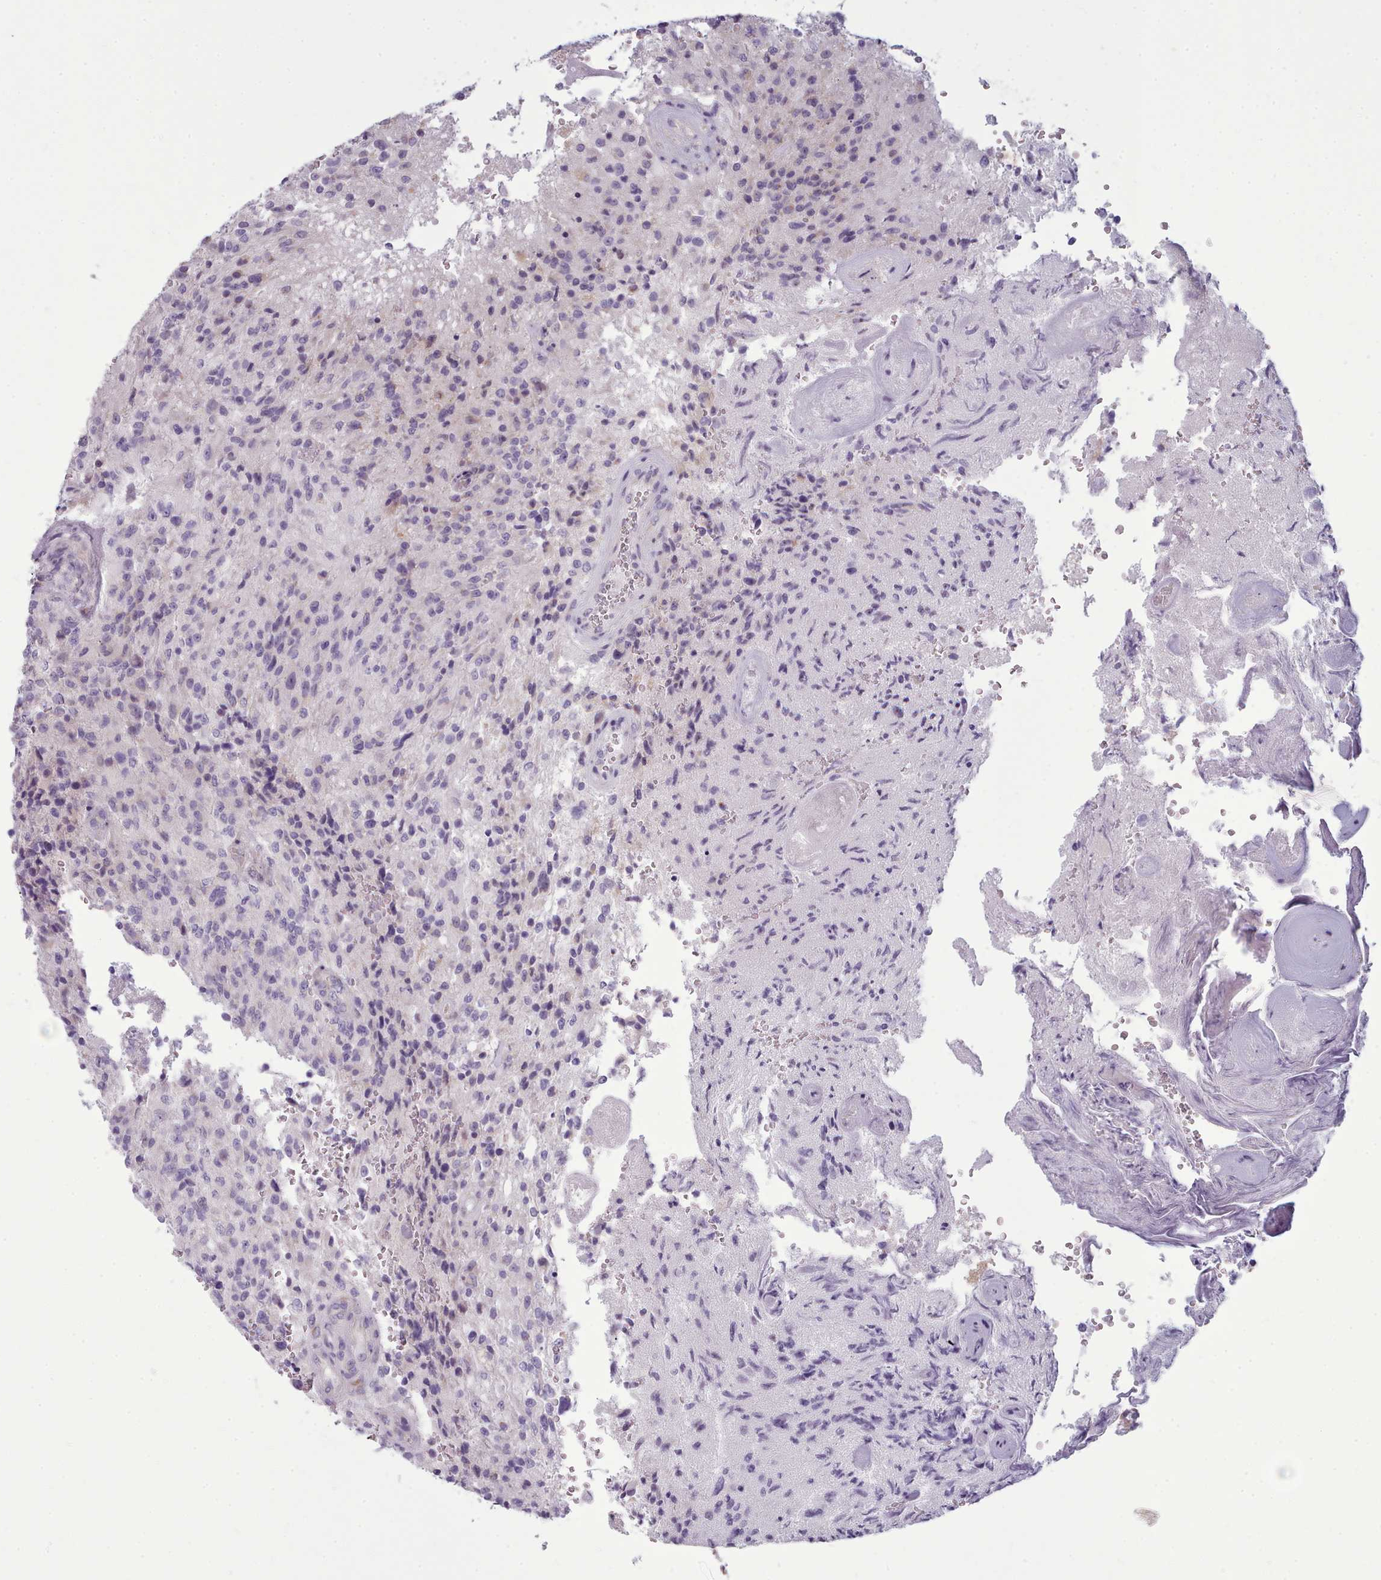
{"staining": {"intensity": "negative", "quantity": "none", "location": "none"}, "tissue": "glioma", "cell_type": "Tumor cells", "image_type": "cancer", "snomed": [{"axis": "morphology", "description": "Normal tissue, NOS"}, {"axis": "morphology", "description": "Glioma, malignant, High grade"}, {"axis": "topography", "description": "Cerebral cortex"}], "caption": "A histopathology image of human malignant high-grade glioma is negative for staining in tumor cells.", "gene": "MYRFL", "patient": {"sex": "male", "age": 56}}